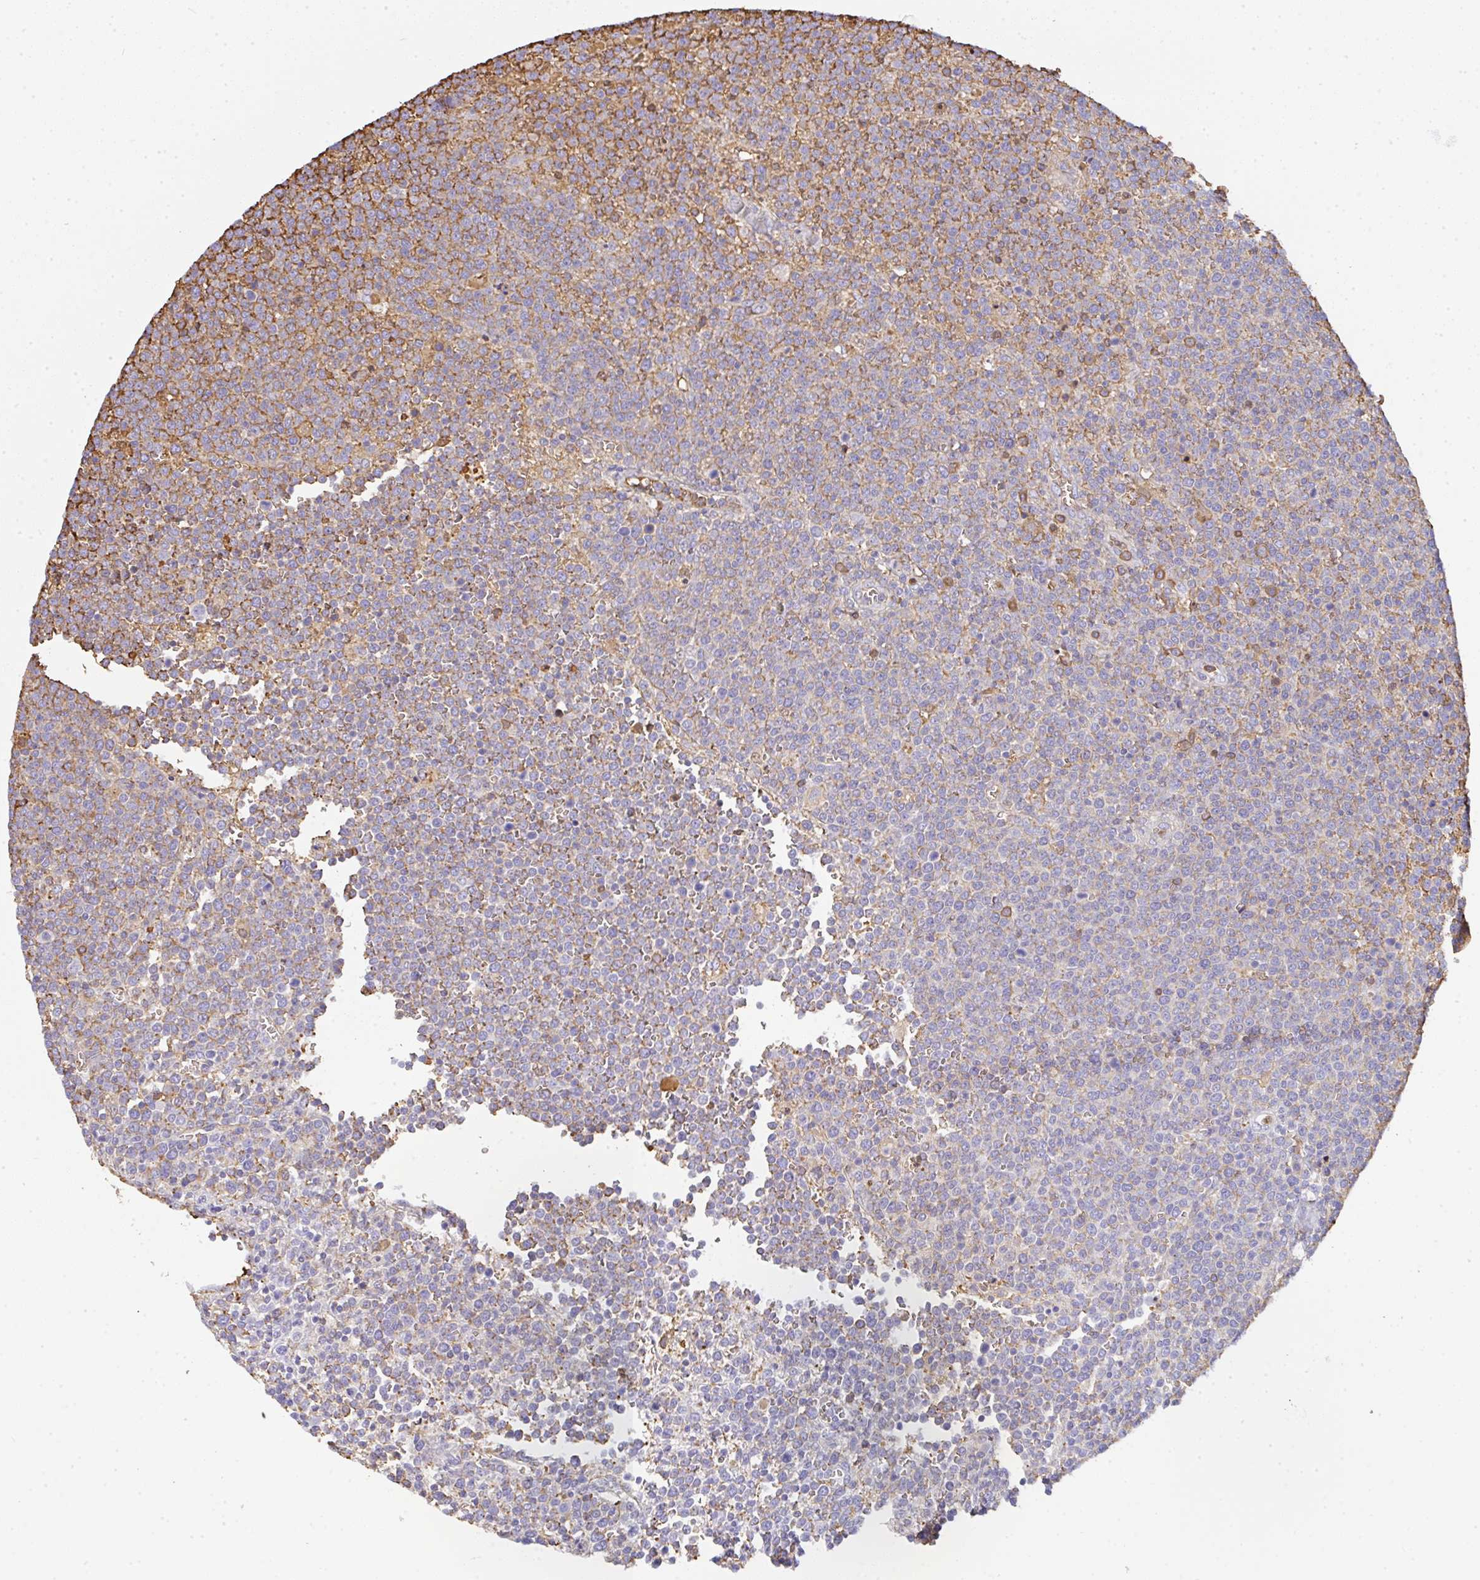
{"staining": {"intensity": "moderate", "quantity": "<25%", "location": "cytoplasmic/membranous"}, "tissue": "lymphoma", "cell_type": "Tumor cells", "image_type": "cancer", "snomed": [{"axis": "morphology", "description": "Malignant lymphoma, non-Hodgkin's type, High grade"}, {"axis": "topography", "description": "Lymph node"}], "caption": "High-power microscopy captured an immunohistochemistry photomicrograph of high-grade malignant lymphoma, non-Hodgkin's type, revealing moderate cytoplasmic/membranous expression in approximately <25% of tumor cells.", "gene": "SMYD5", "patient": {"sex": "male", "age": 61}}